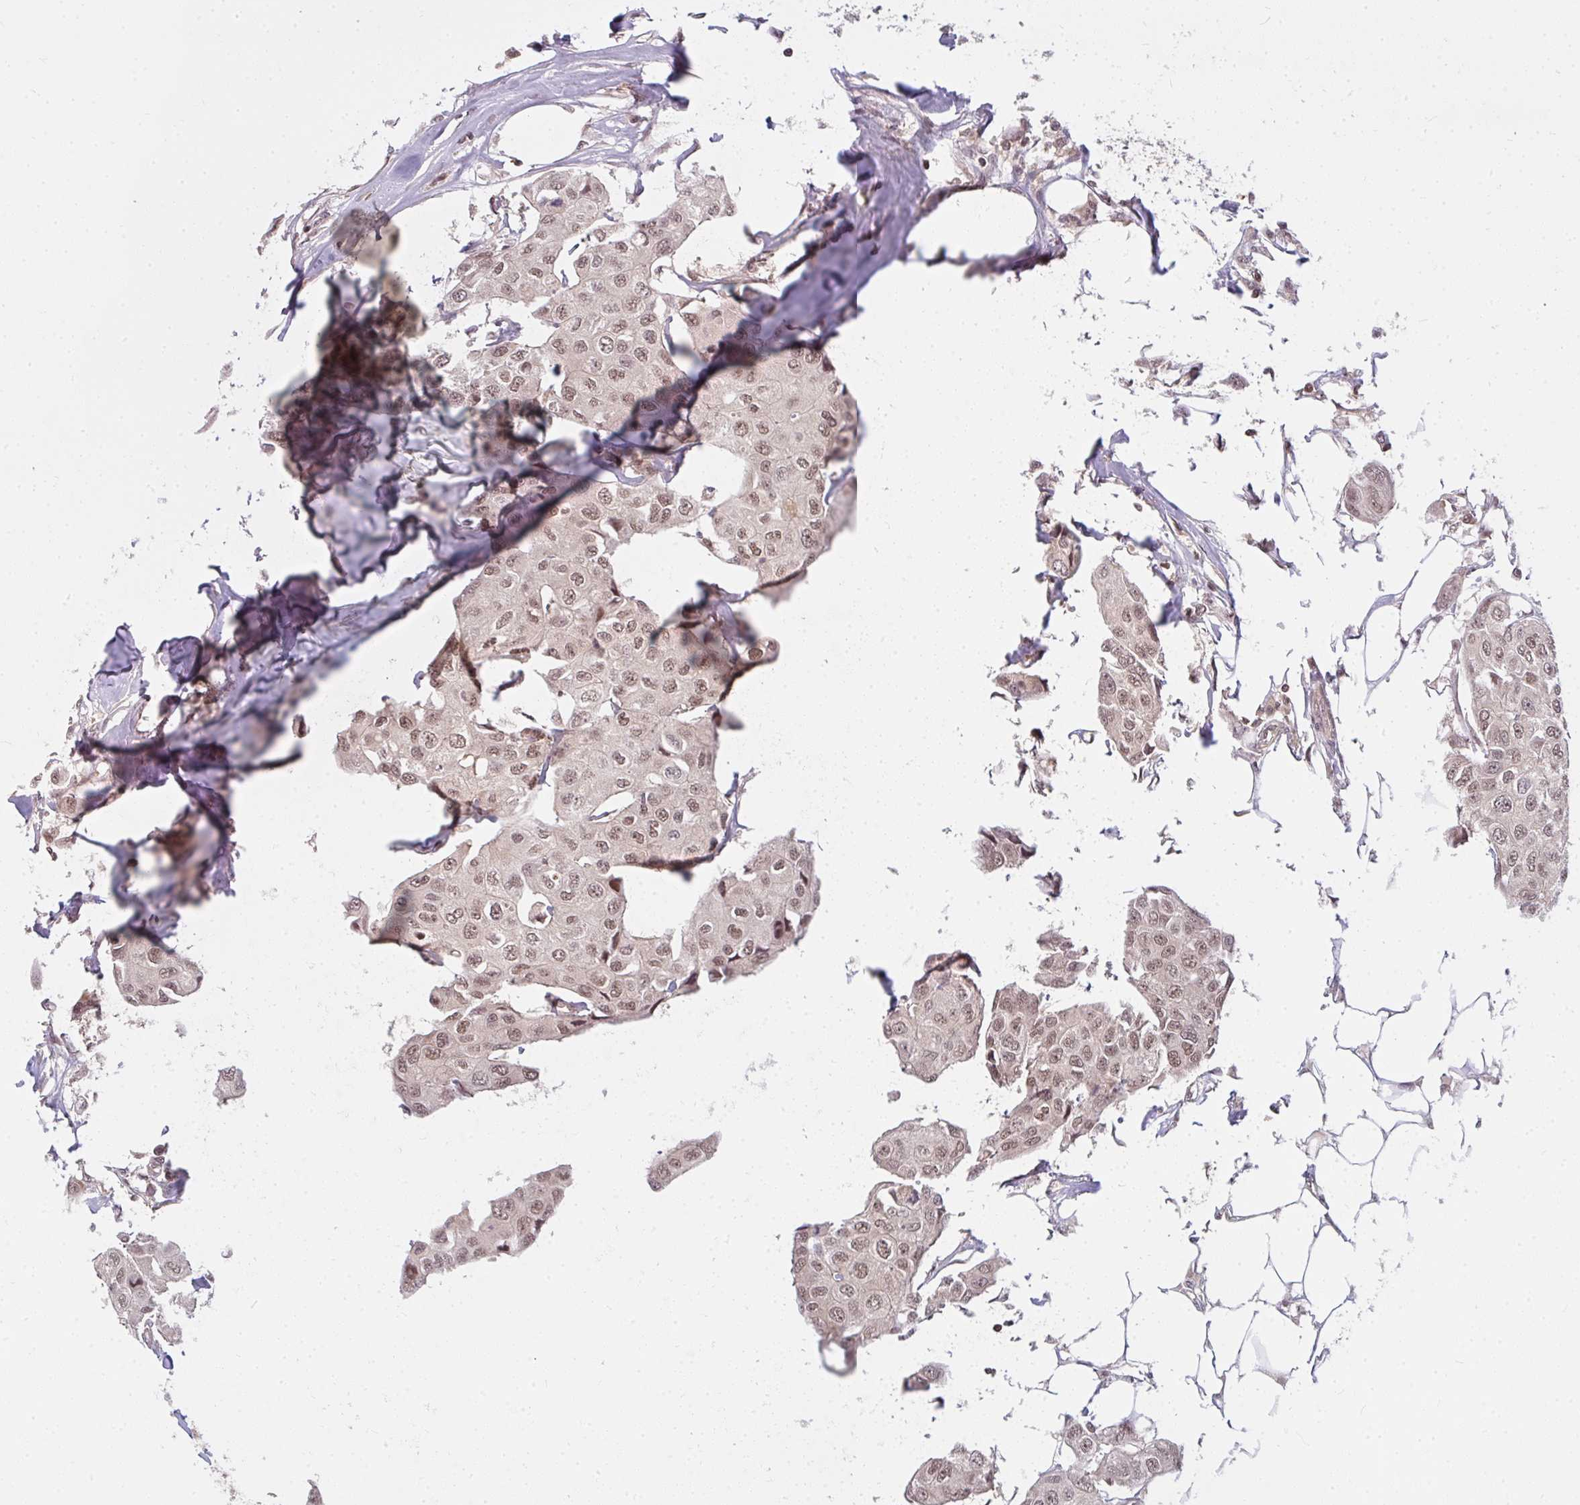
{"staining": {"intensity": "moderate", "quantity": ">75%", "location": "nuclear"}, "tissue": "breast cancer", "cell_type": "Tumor cells", "image_type": "cancer", "snomed": [{"axis": "morphology", "description": "Duct carcinoma"}, {"axis": "topography", "description": "Breast"}, {"axis": "topography", "description": "Lymph node"}], "caption": "Breast cancer stained for a protein shows moderate nuclear positivity in tumor cells. Using DAB (3,3'-diaminobenzidine) (brown) and hematoxylin (blue) stains, captured at high magnification using brightfield microscopy.", "gene": "GTF3C6", "patient": {"sex": "female", "age": 80}}